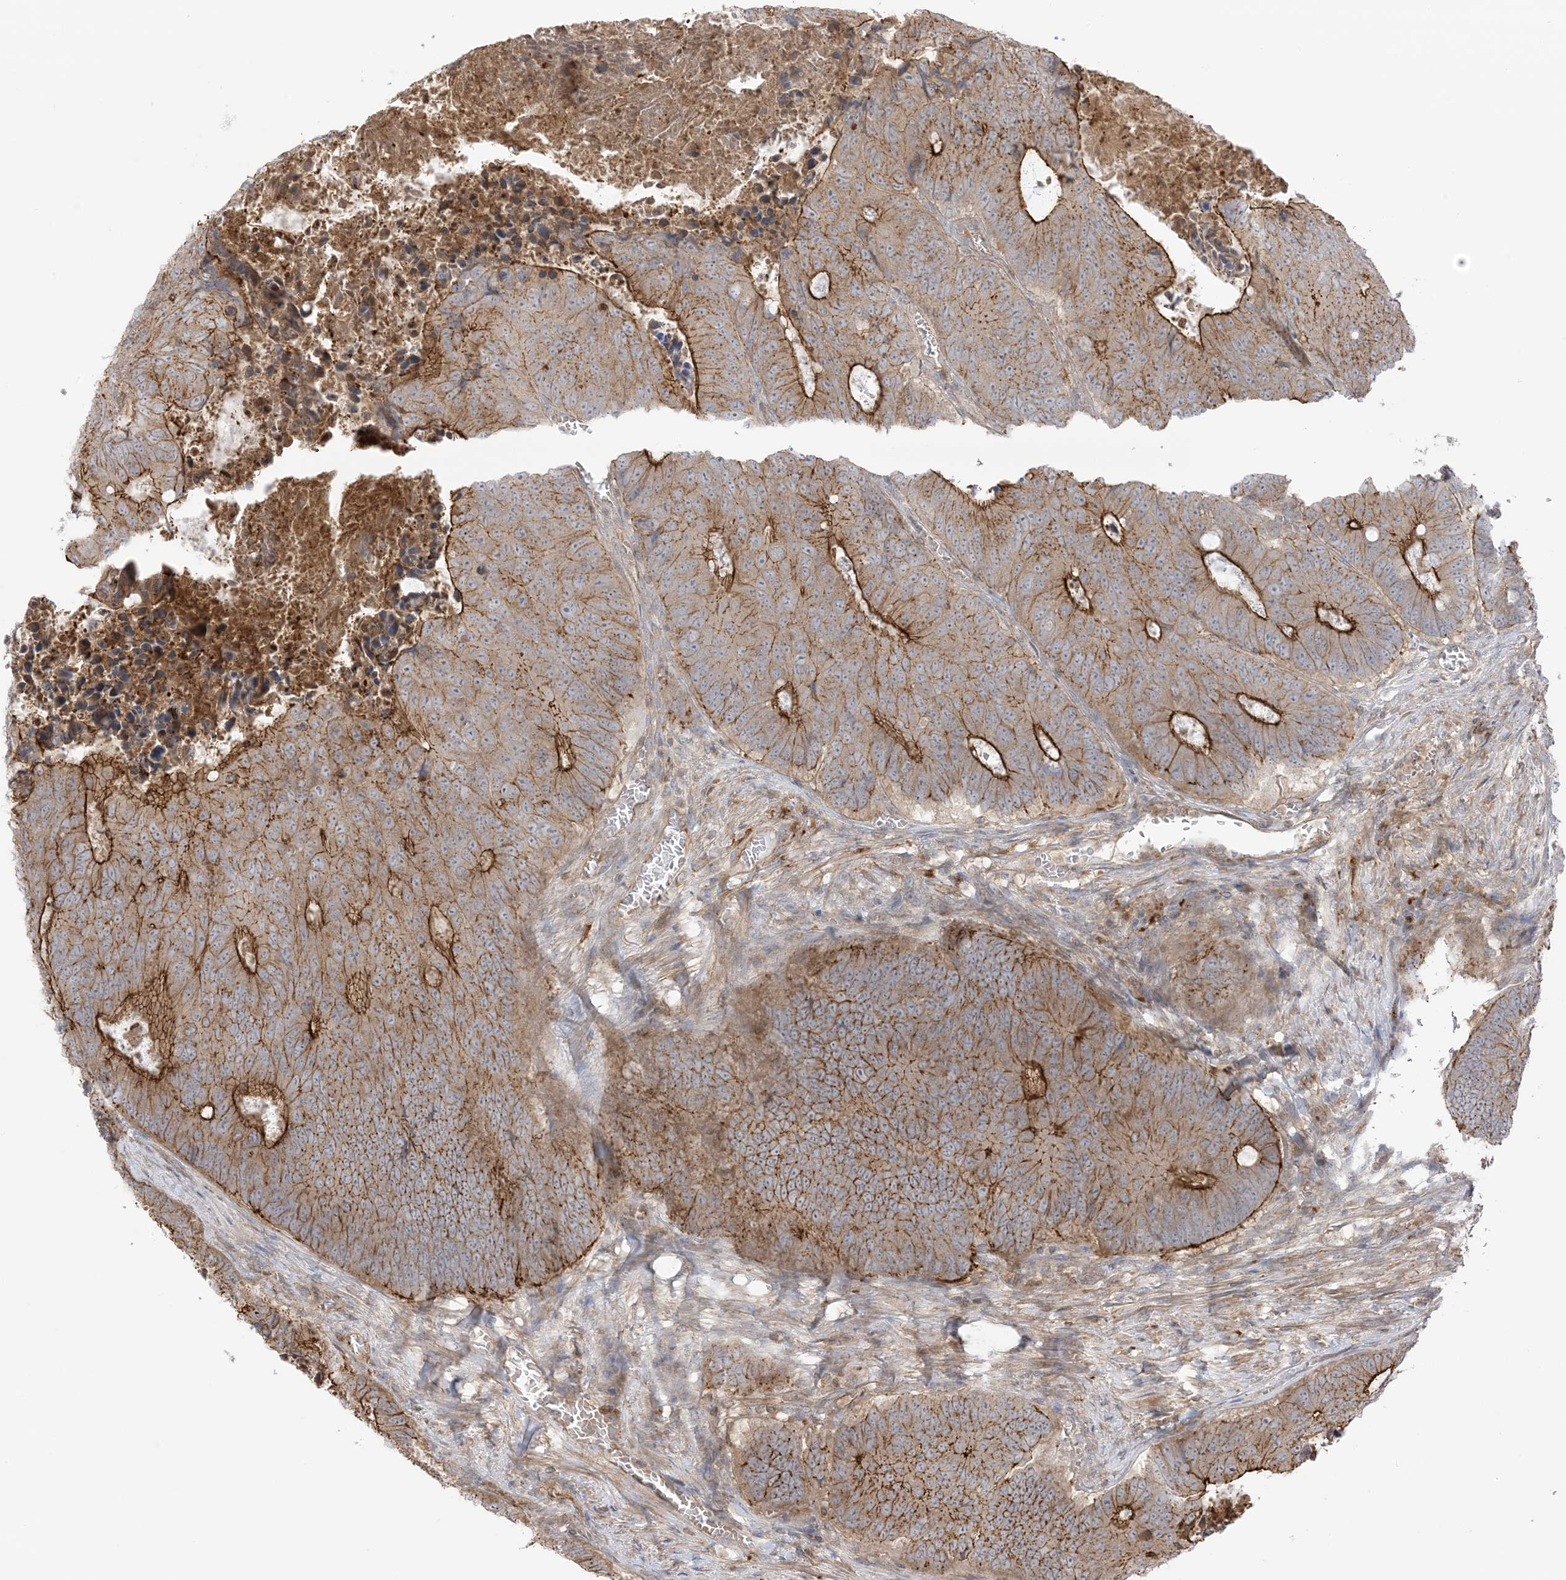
{"staining": {"intensity": "strong", "quantity": "25%-75%", "location": "cytoplasmic/membranous"}, "tissue": "colorectal cancer", "cell_type": "Tumor cells", "image_type": "cancer", "snomed": [{"axis": "morphology", "description": "Adenocarcinoma, NOS"}, {"axis": "topography", "description": "Colon"}], "caption": "A brown stain shows strong cytoplasmic/membranous staining of a protein in colorectal cancer tumor cells.", "gene": "ICMT", "patient": {"sex": "male", "age": 87}}